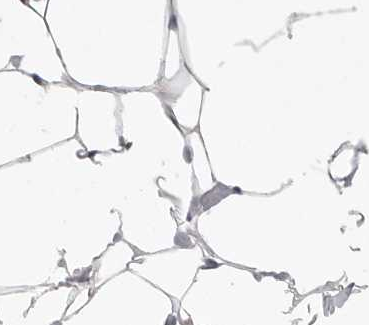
{"staining": {"intensity": "negative", "quantity": "none", "location": "none"}, "tissue": "adipose tissue", "cell_type": "Adipocytes", "image_type": "normal", "snomed": [{"axis": "morphology", "description": "Normal tissue, NOS"}, {"axis": "morphology", "description": "Fibrosis, NOS"}, {"axis": "topography", "description": "Breast"}, {"axis": "topography", "description": "Adipose tissue"}], "caption": "IHC of normal adipose tissue shows no expression in adipocytes.", "gene": "CERS2", "patient": {"sex": "female", "age": 39}}